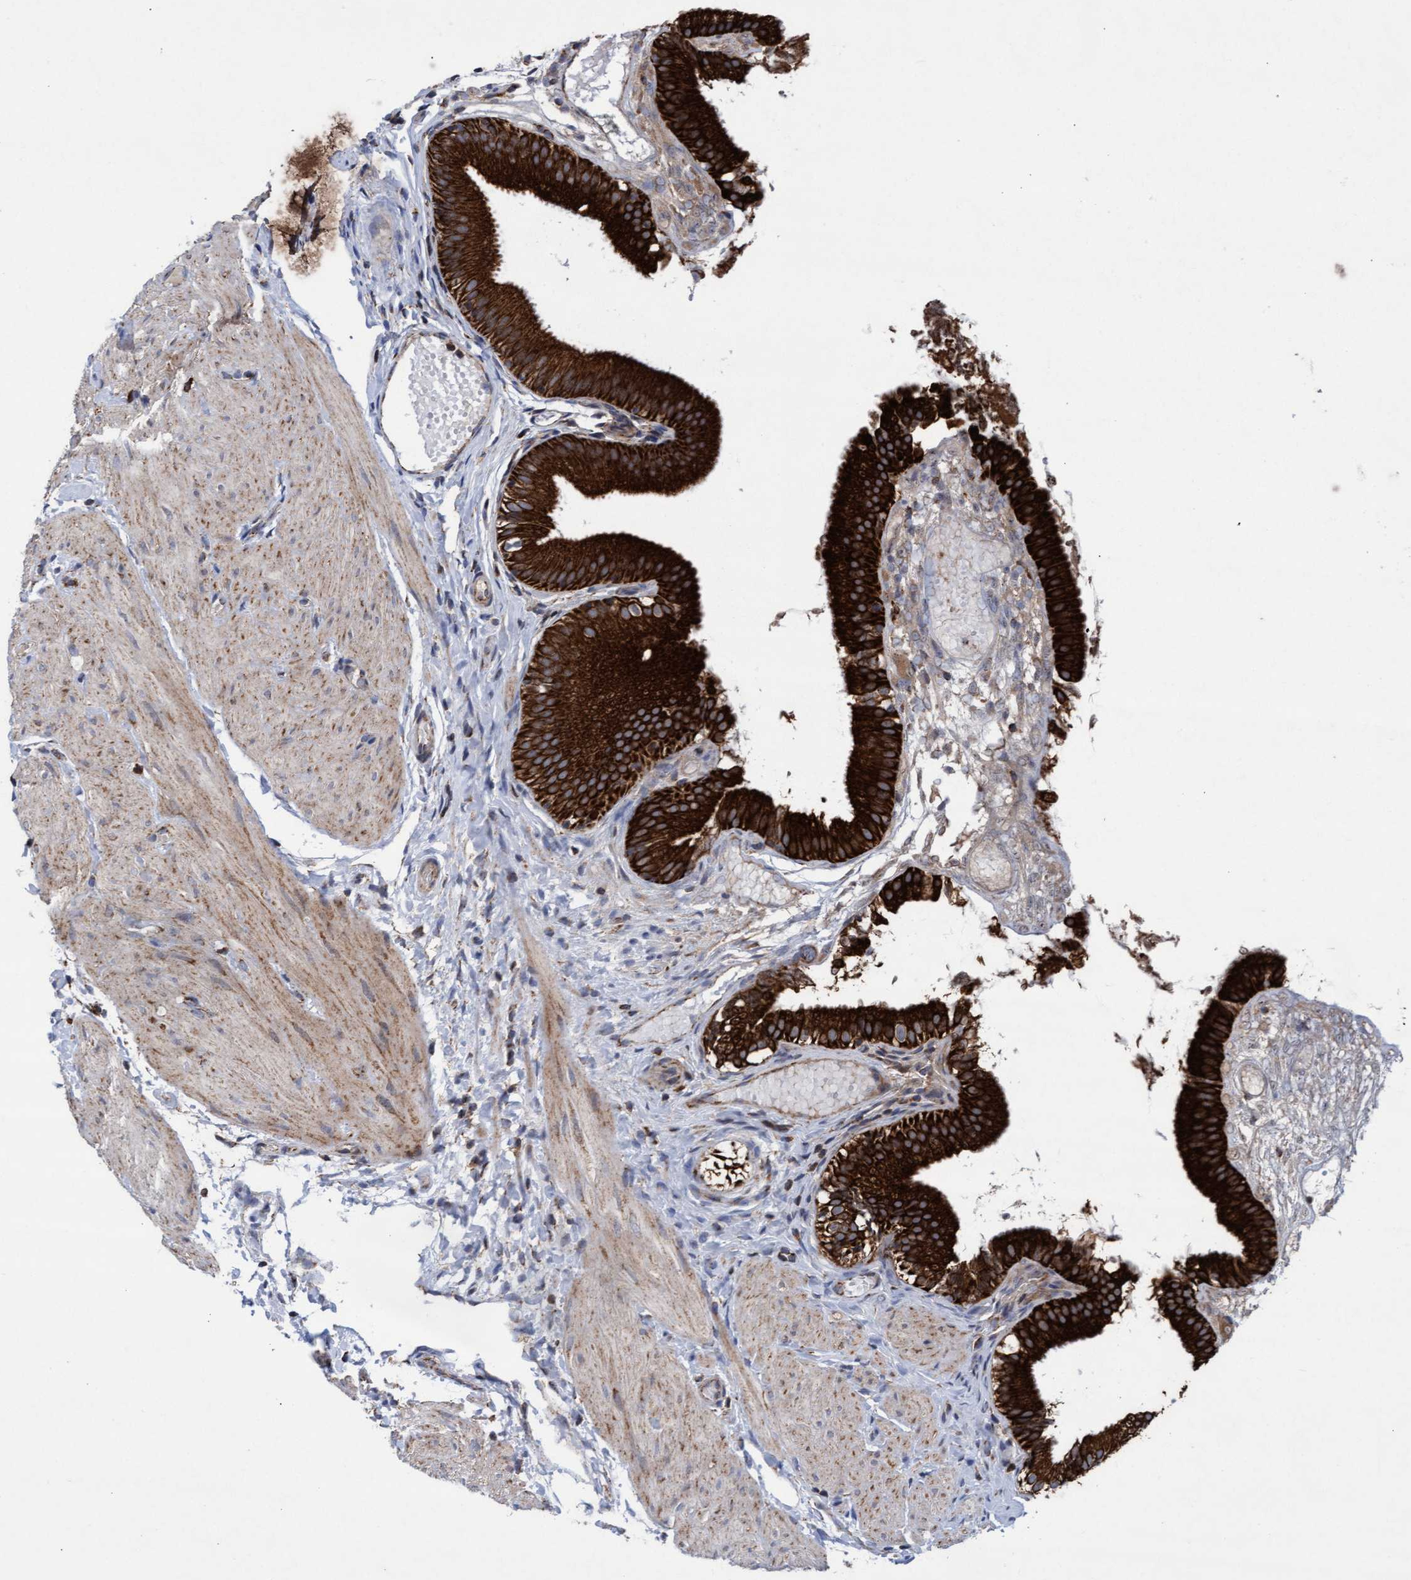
{"staining": {"intensity": "strong", "quantity": ">75%", "location": "cytoplasmic/membranous"}, "tissue": "gallbladder", "cell_type": "Glandular cells", "image_type": "normal", "snomed": [{"axis": "morphology", "description": "Normal tissue, NOS"}, {"axis": "topography", "description": "Gallbladder"}], "caption": "The histopathology image shows staining of unremarkable gallbladder, revealing strong cytoplasmic/membranous protein positivity (brown color) within glandular cells. The staining was performed using DAB, with brown indicating positive protein expression. Nuclei are stained blue with hematoxylin.", "gene": "MRPL38", "patient": {"sex": "female", "age": 26}}